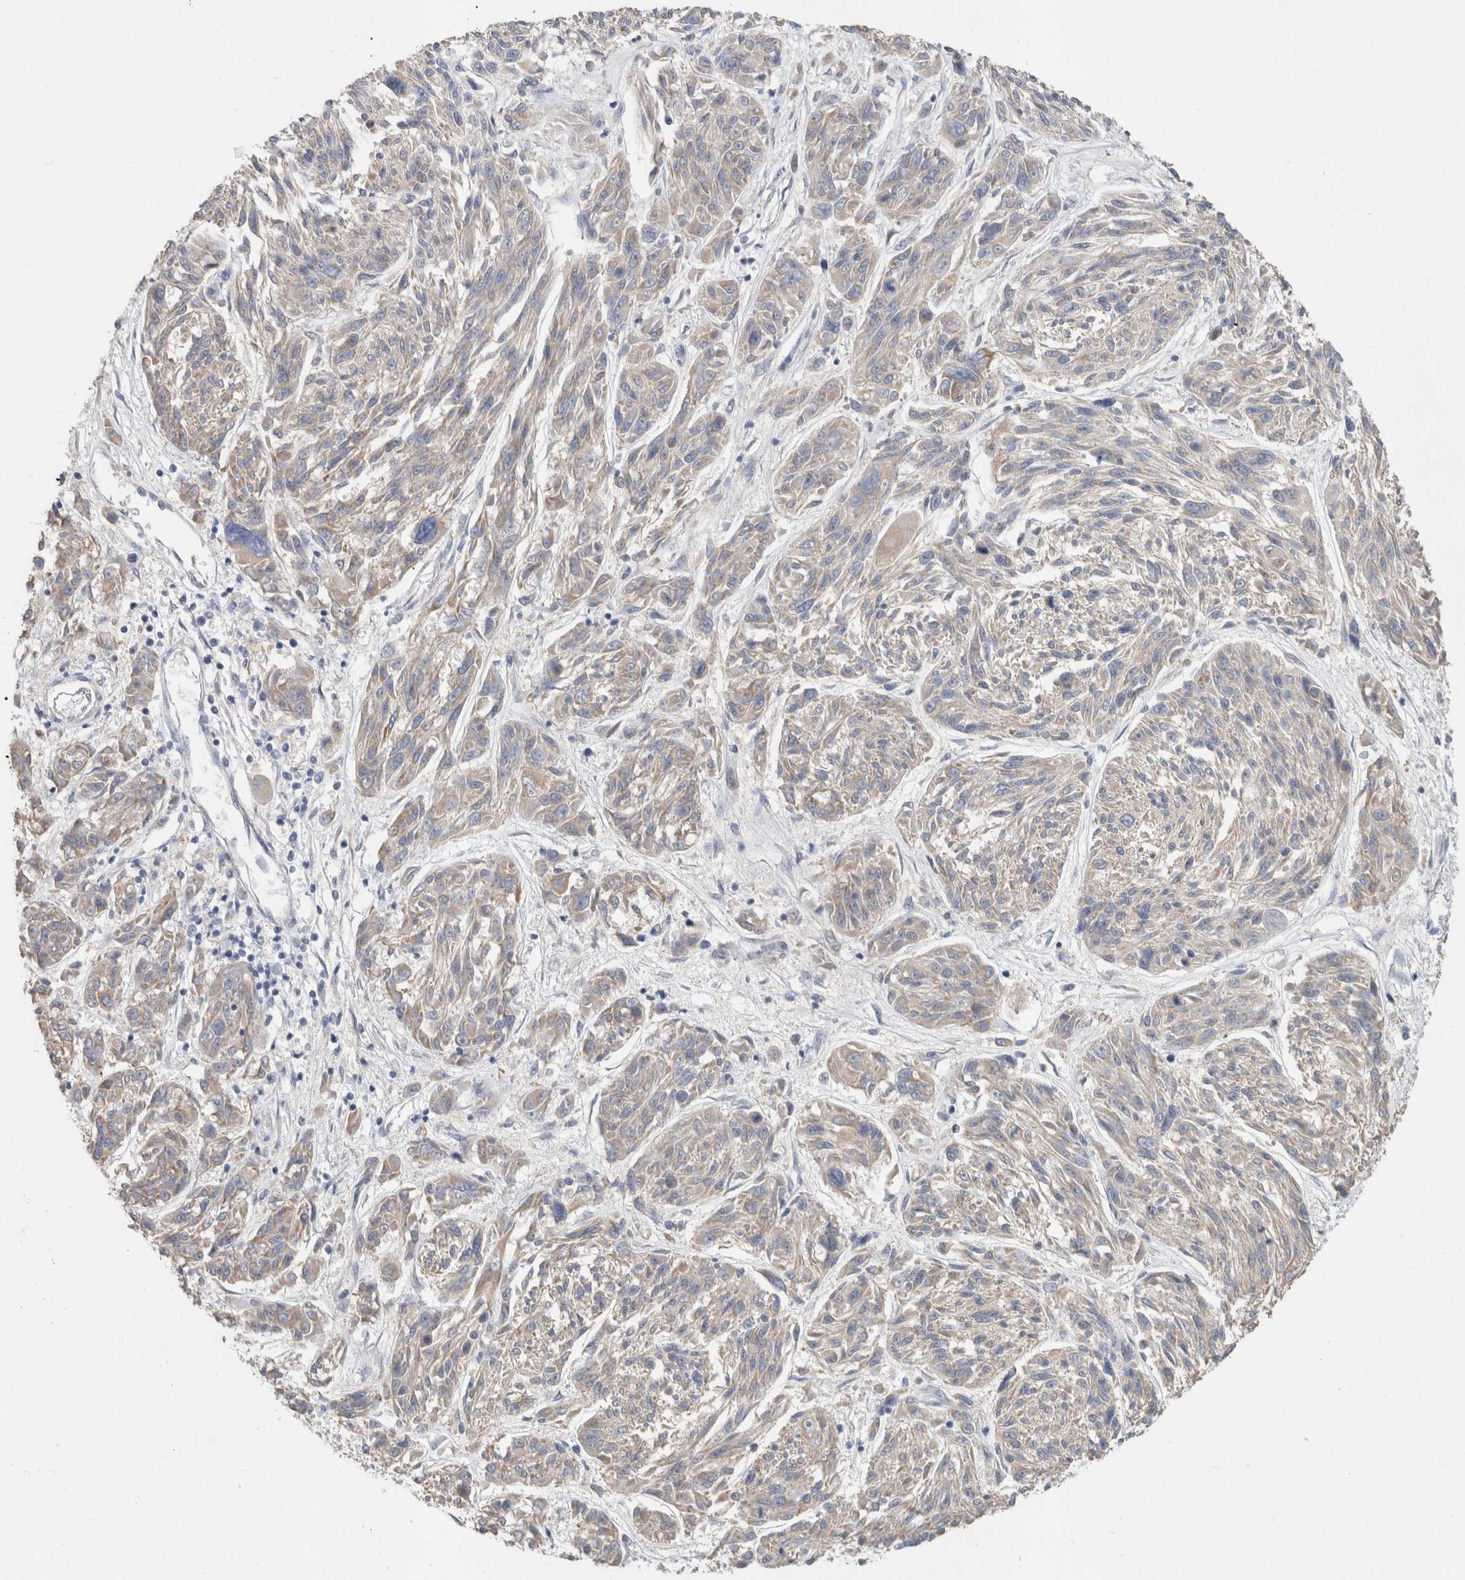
{"staining": {"intensity": "weak", "quantity": "25%-75%", "location": "cytoplasmic/membranous"}, "tissue": "melanoma", "cell_type": "Tumor cells", "image_type": "cancer", "snomed": [{"axis": "morphology", "description": "Malignant melanoma, NOS"}, {"axis": "topography", "description": "Skin"}], "caption": "Human malignant melanoma stained with a protein marker exhibits weak staining in tumor cells.", "gene": "RAB14", "patient": {"sex": "male", "age": 53}}